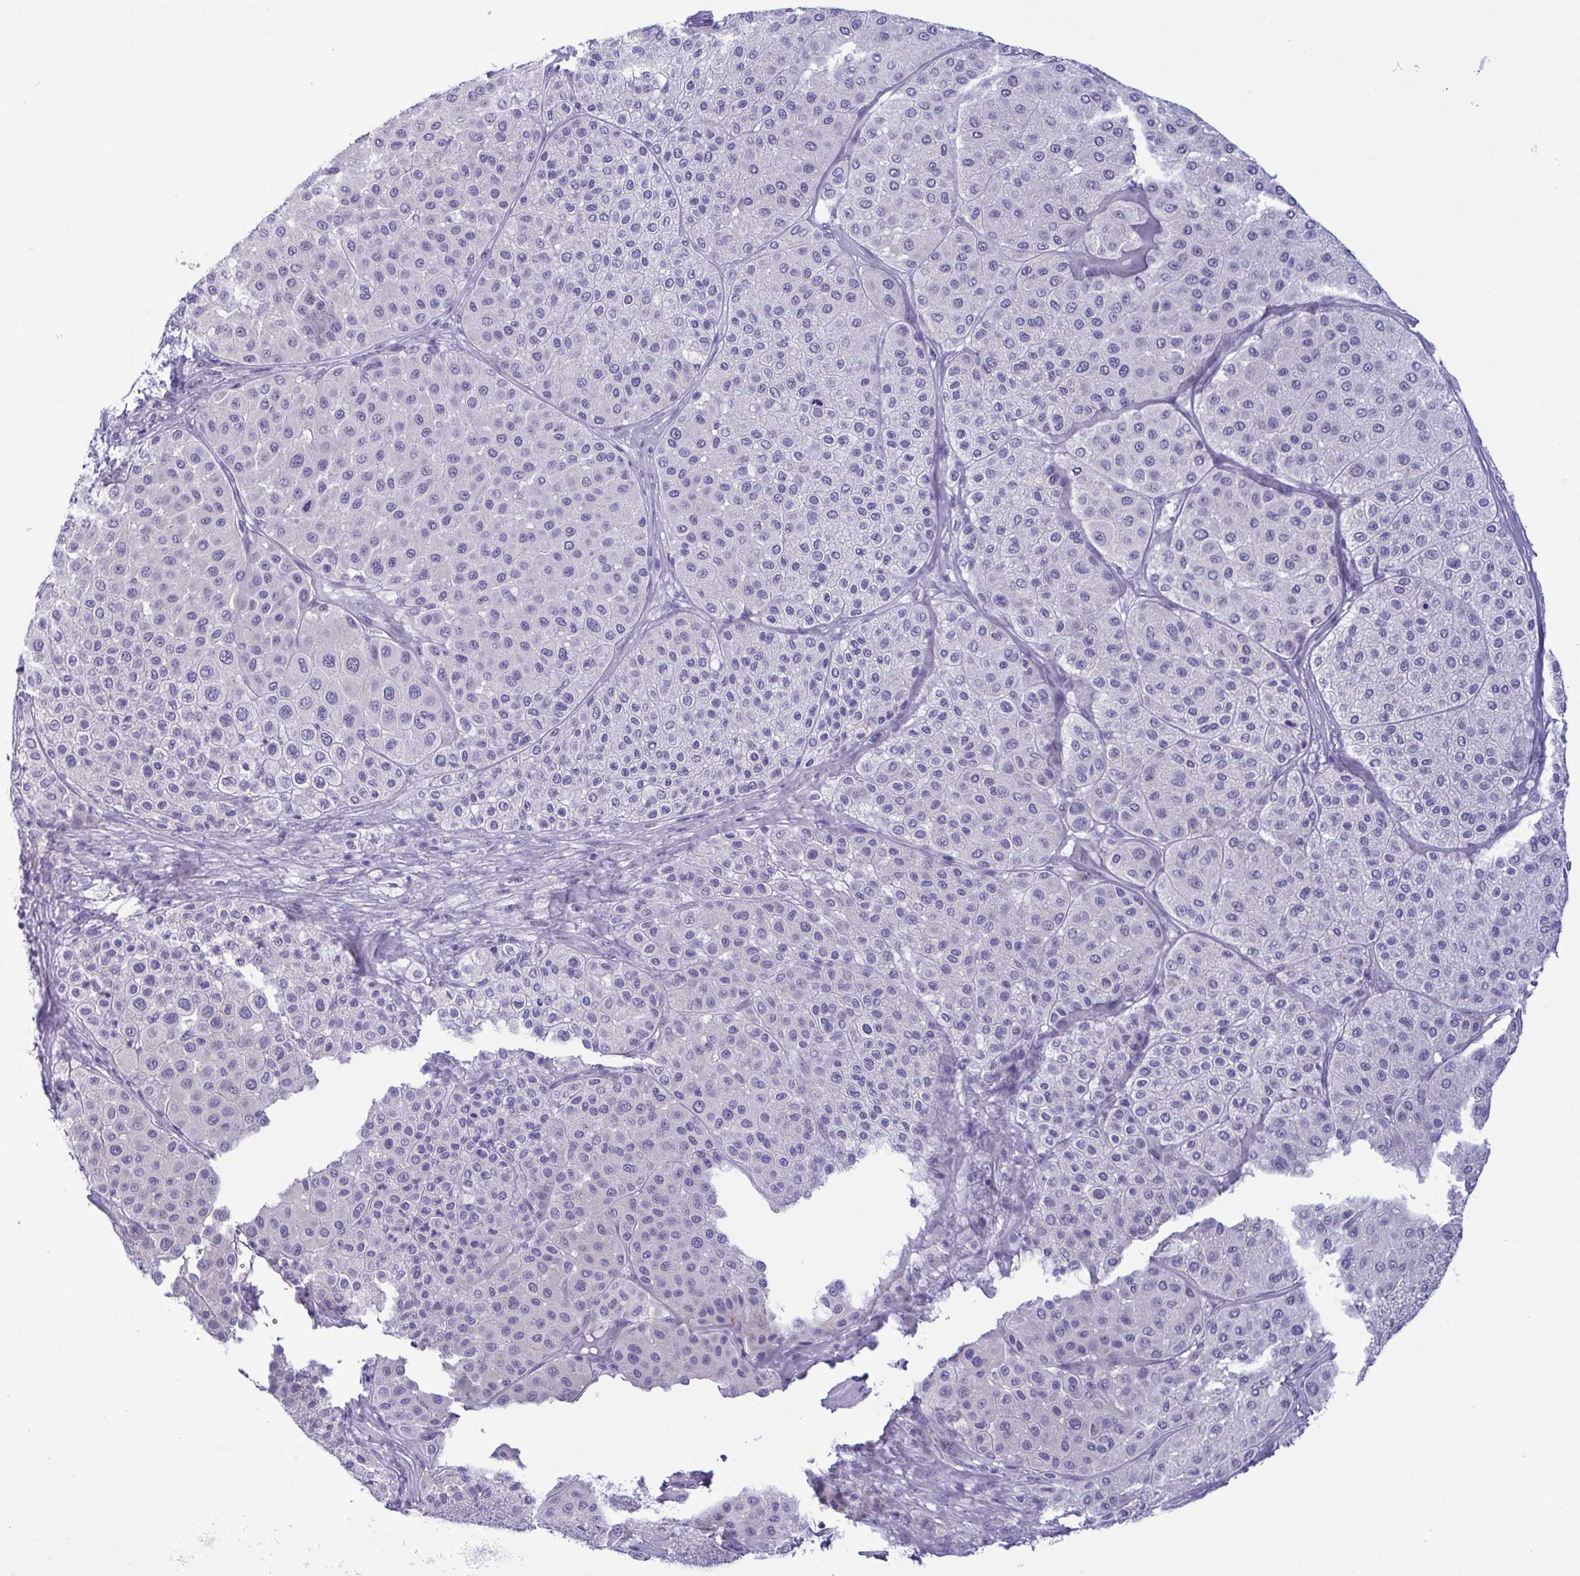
{"staining": {"intensity": "negative", "quantity": "none", "location": "none"}, "tissue": "melanoma", "cell_type": "Tumor cells", "image_type": "cancer", "snomed": [{"axis": "morphology", "description": "Malignant melanoma, Metastatic site"}, {"axis": "topography", "description": "Smooth muscle"}], "caption": "Tumor cells are negative for protein expression in human melanoma.", "gene": "MYL7", "patient": {"sex": "male", "age": 41}}